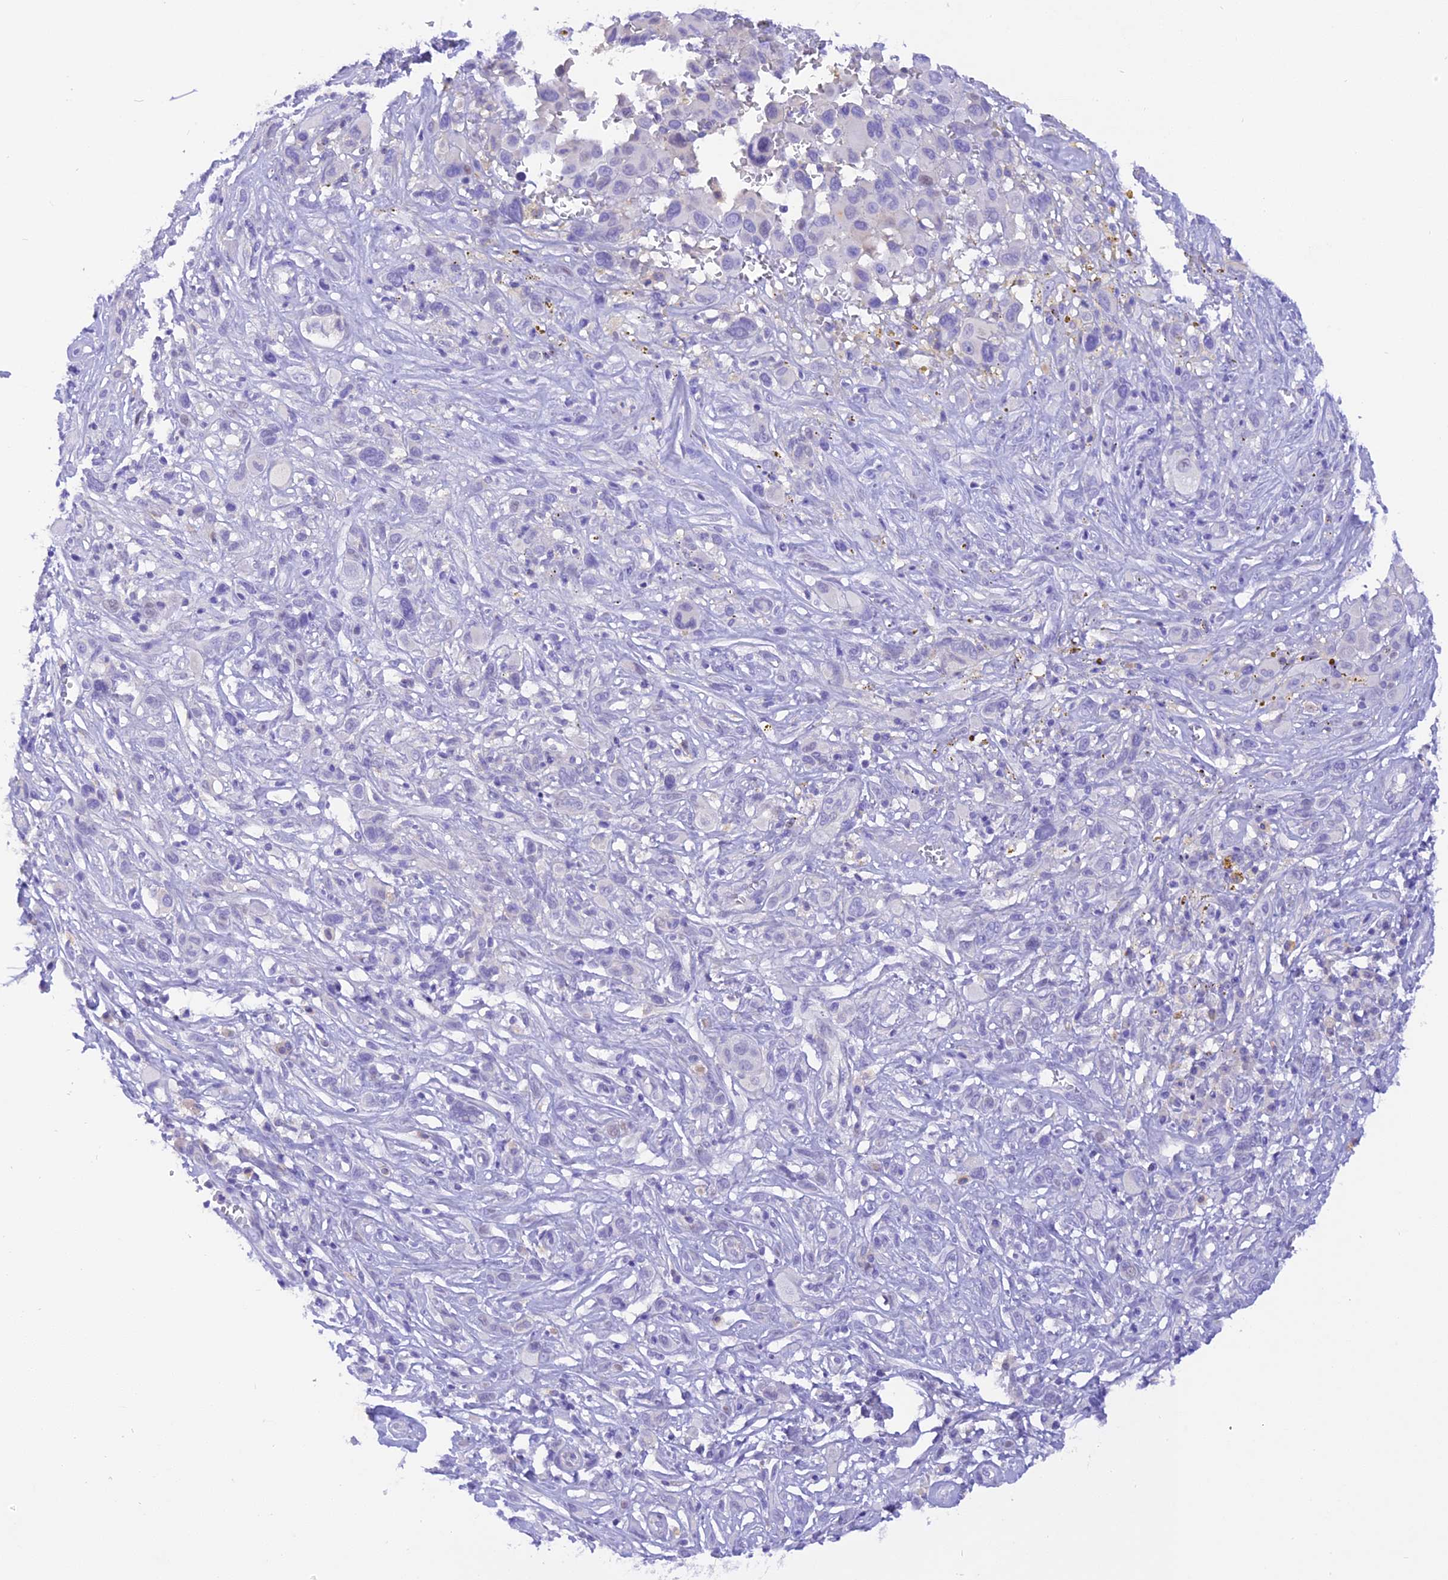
{"staining": {"intensity": "negative", "quantity": "none", "location": "none"}, "tissue": "melanoma", "cell_type": "Tumor cells", "image_type": "cancer", "snomed": [{"axis": "morphology", "description": "Malignant melanoma, NOS"}, {"axis": "topography", "description": "Skin of trunk"}], "caption": "This is an immunohistochemistry (IHC) image of melanoma. There is no staining in tumor cells.", "gene": "COL6A5", "patient": {"sex": "male", "age": 71}}